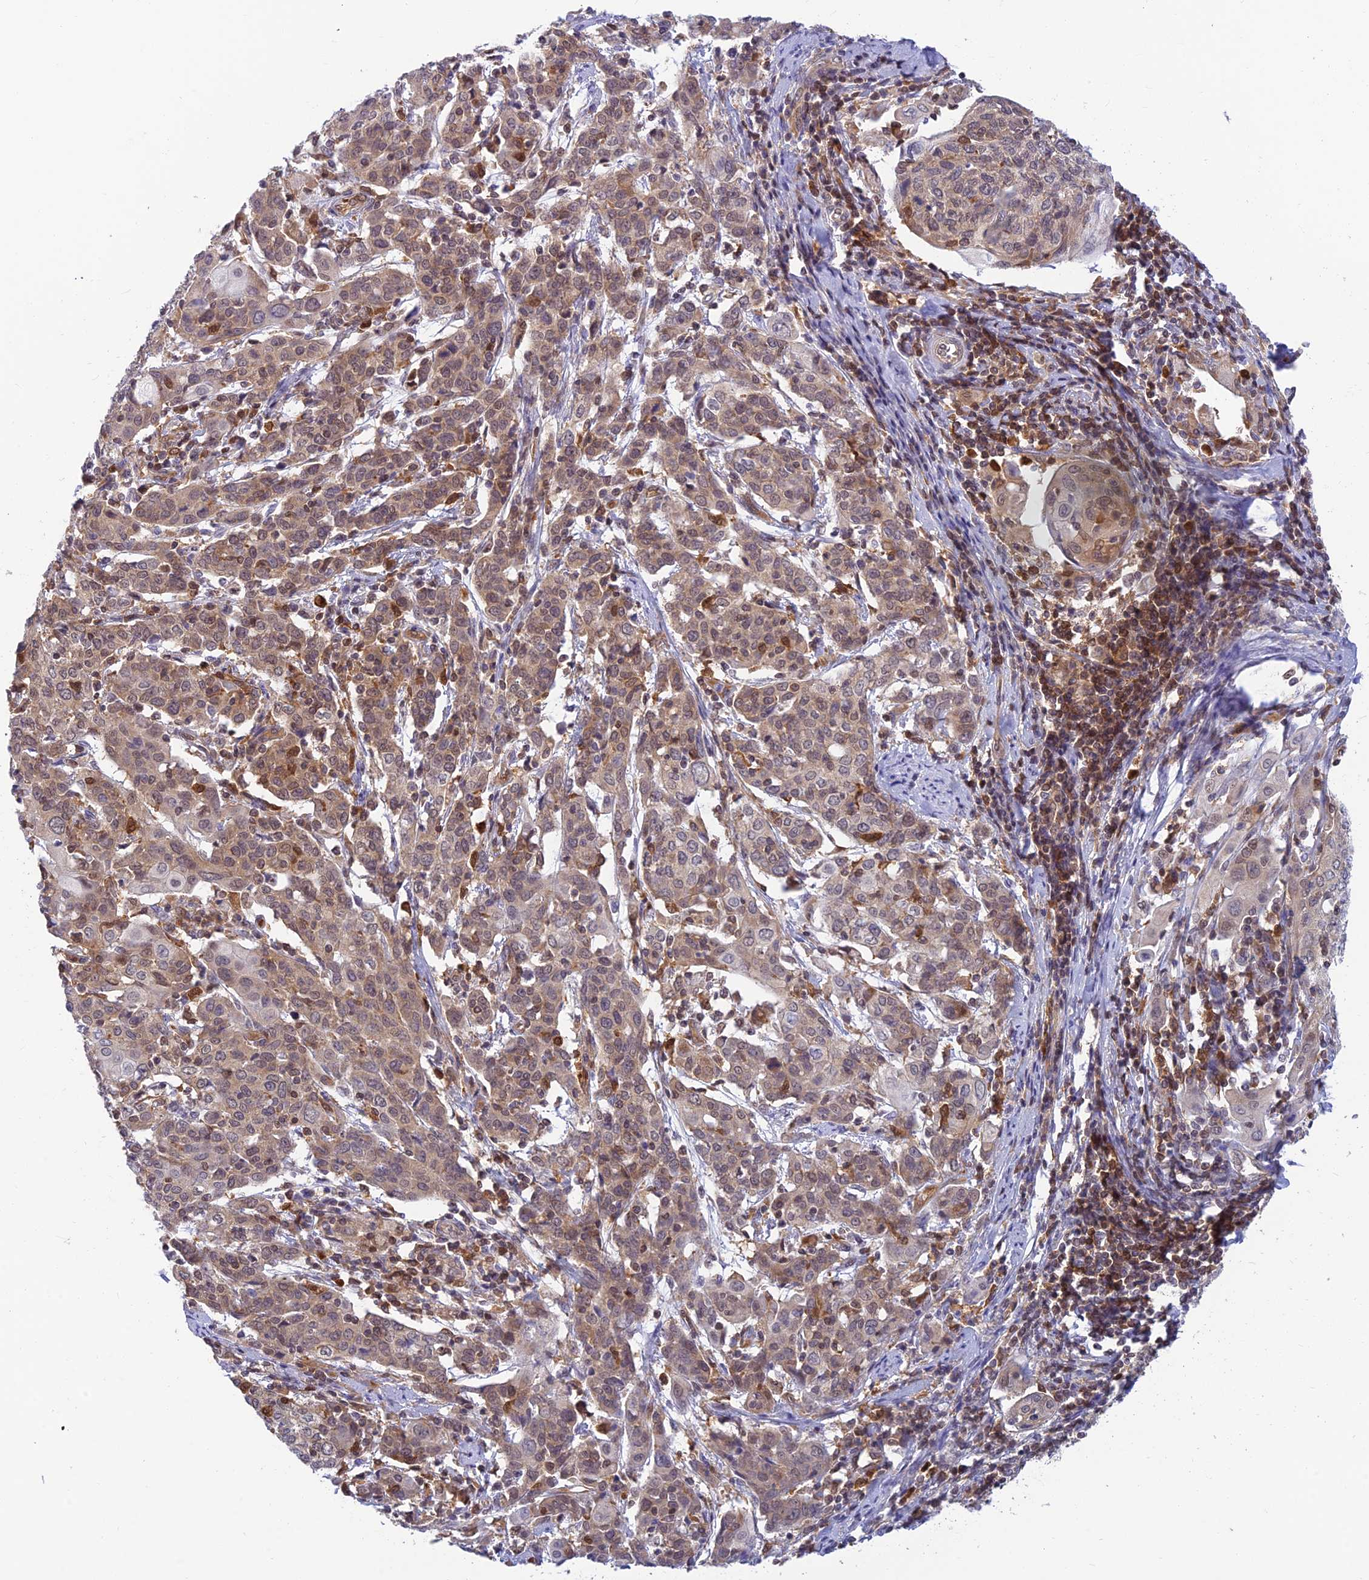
{"staining": {"intensity": "weak", "quantity": ">75%", "location": "cytoplasmic/membranous"}, "tissue": "cervical cancer", "cell_type": "Tumor cells", "image_type": "cancer", "snomed": [{"axis": "morphology", "description": "Squamous cell carcinoma, NOS"}, {"axis": "topography", "description": "Cervix"}], "caption": "A high-resolution photomicrograph shows immunohistochemistry (IHC) staining of cervical cancer (squamous cell carcinoma), which reveals weak cytoplasmic/membranous staining in approximately >75% of tumor cells.", "gene": "LYSMD2", "patient": {"sex": "female", "age": 67}}